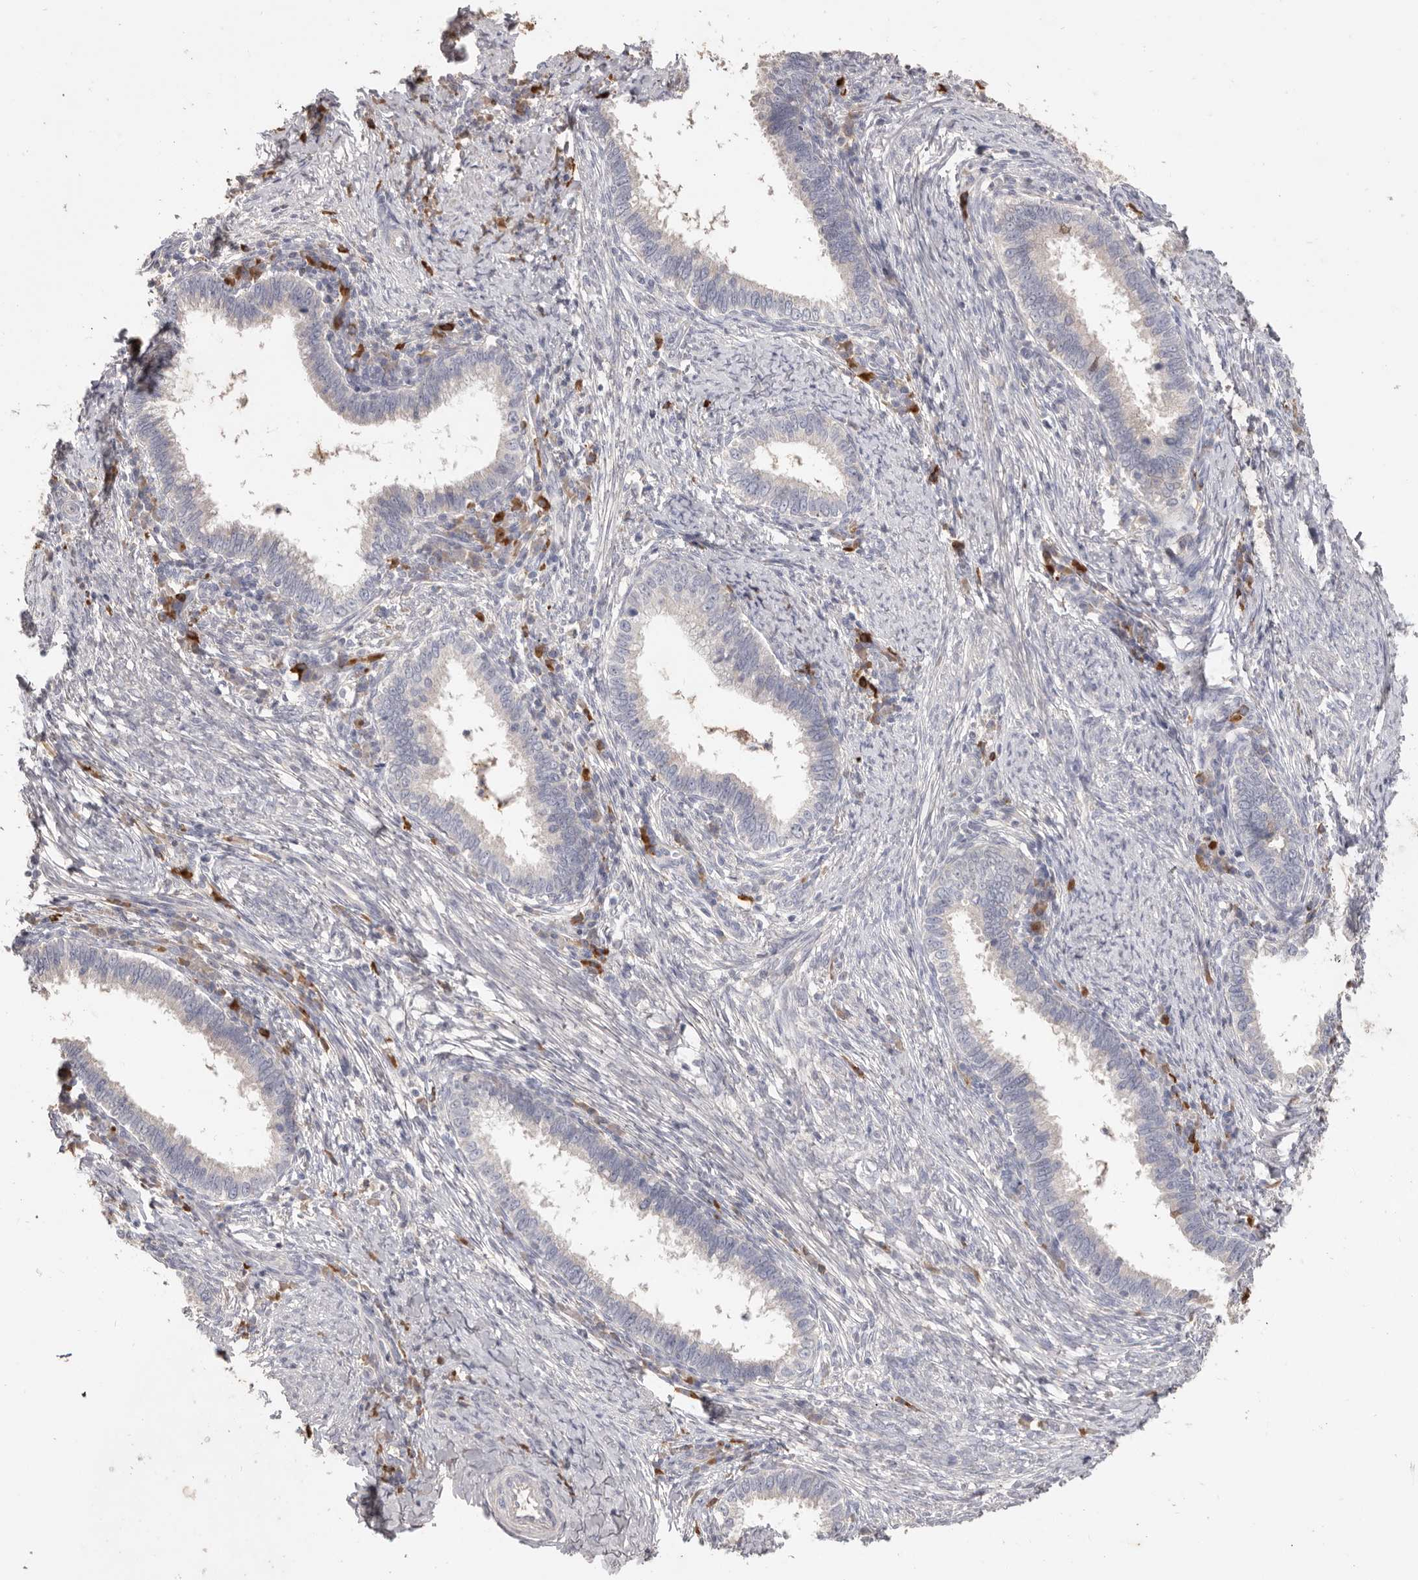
{"staining": {"intensity": "negative", "quantity": "none", "location": "none"}, "tissue": "cervical cancer", "cell_type": "Tumor cells", "image_type": "cancer", "snomed": [{"axis": "morphology", "description": "Adenocarcinoma, NOS"}, {"axis": "topography", "description": "Cervix"}], "caption": "A photomicrograph of human cervical adenocarcinoma is negative for staining in tumor cells.", "gene": "HCAR2", "patient": {"sex": "female", "age": 36}}